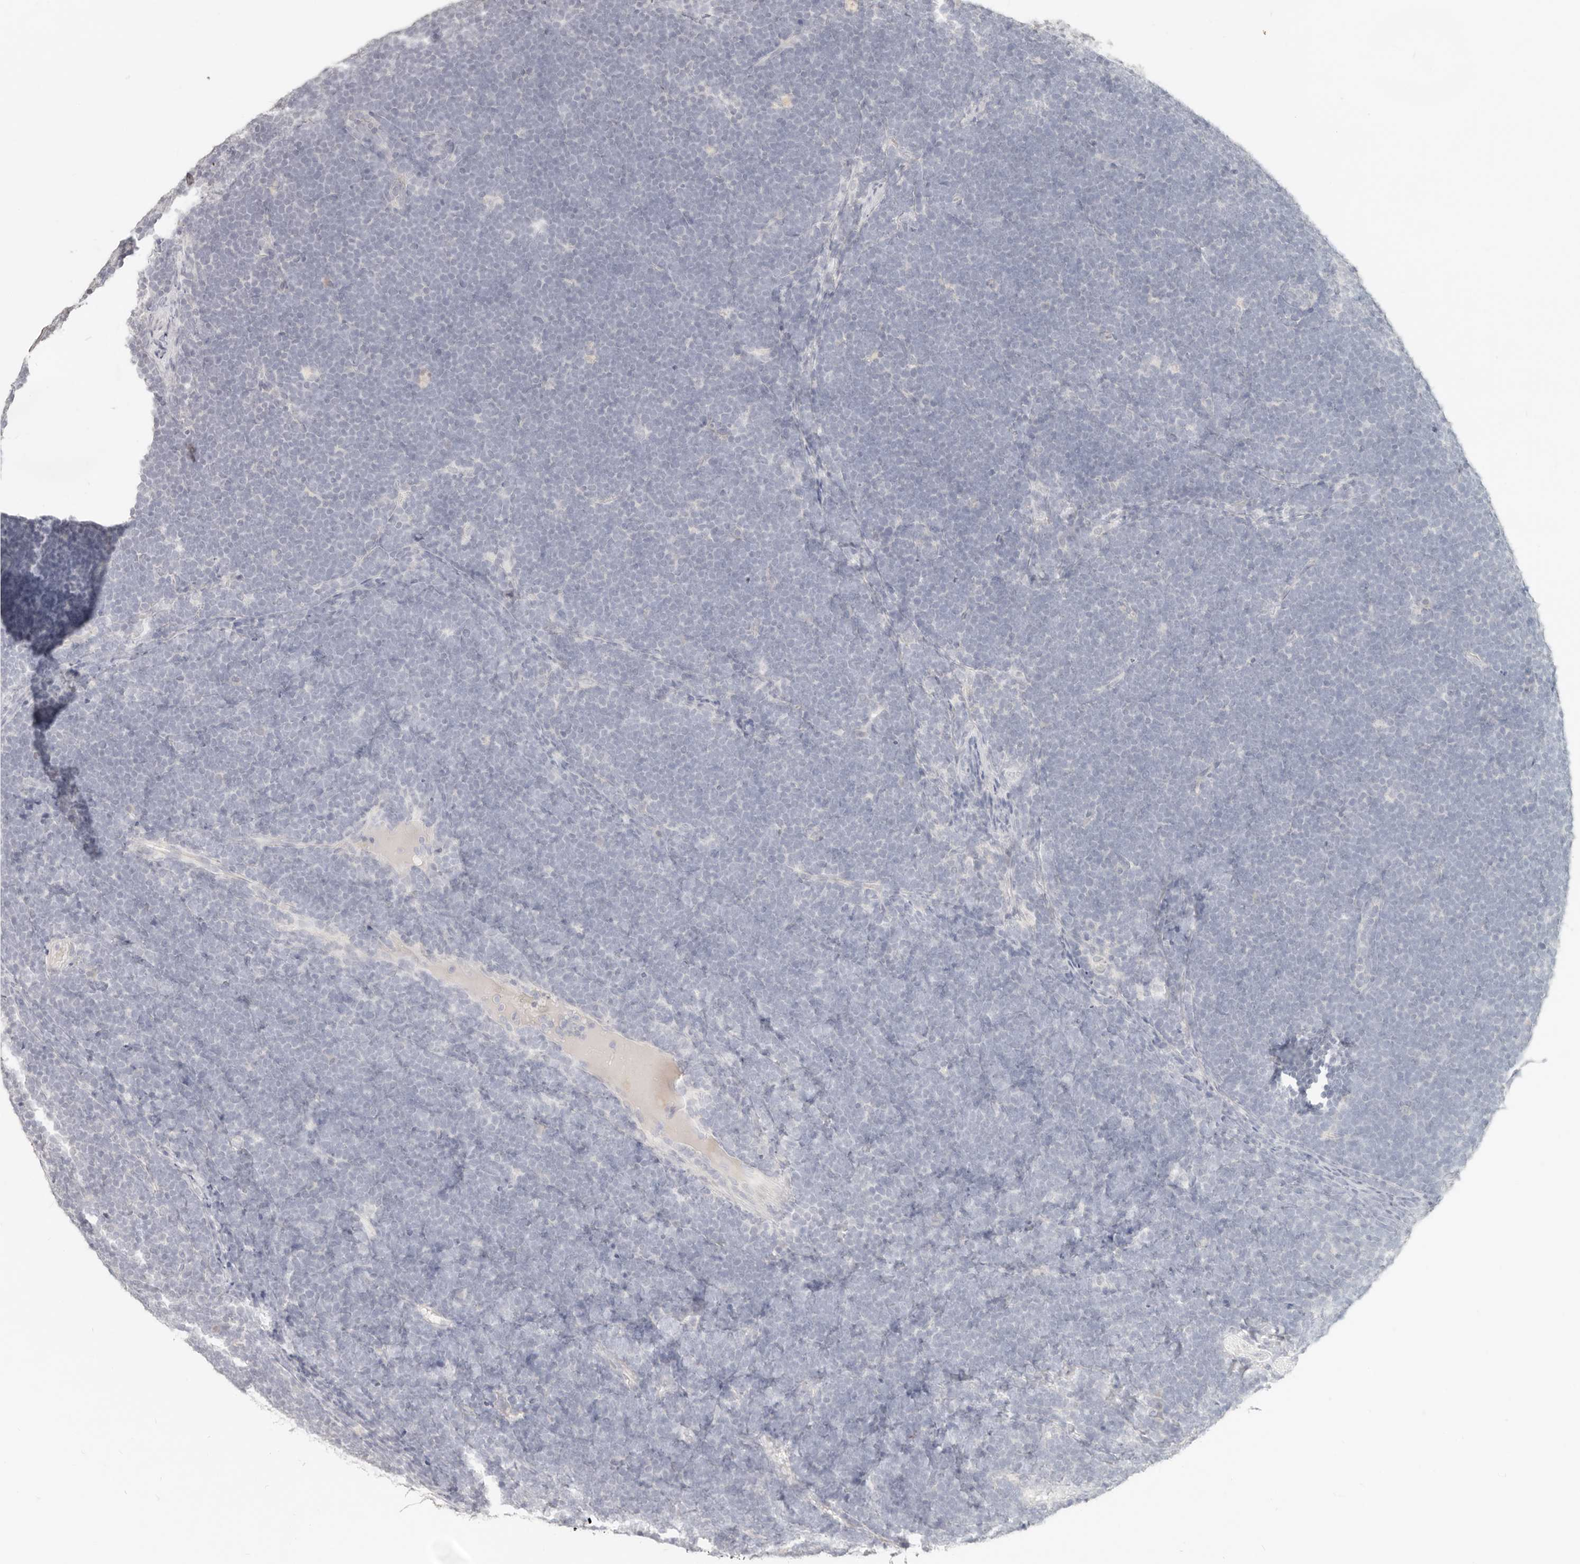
{"staining": {"intensity": "negative", "quantity": "none", "location": "none"}, "tissue": "lymphoma", "cell_type": "Tumor cells", "image_type": "cancer", "snomed": [{"axis": "morphology", "description": "Malignant lymphoma, non-Hodgkin's type, High grade"}, {"axis": "topography", "description": "Lymph node"}], "caption": "Human lymphoma stained for a protein using immunohistochemistry (IHC) shows no positivity in tumor cells.", "gene": "EPCAM", "patient": {"sex": "male", "age": 13}}